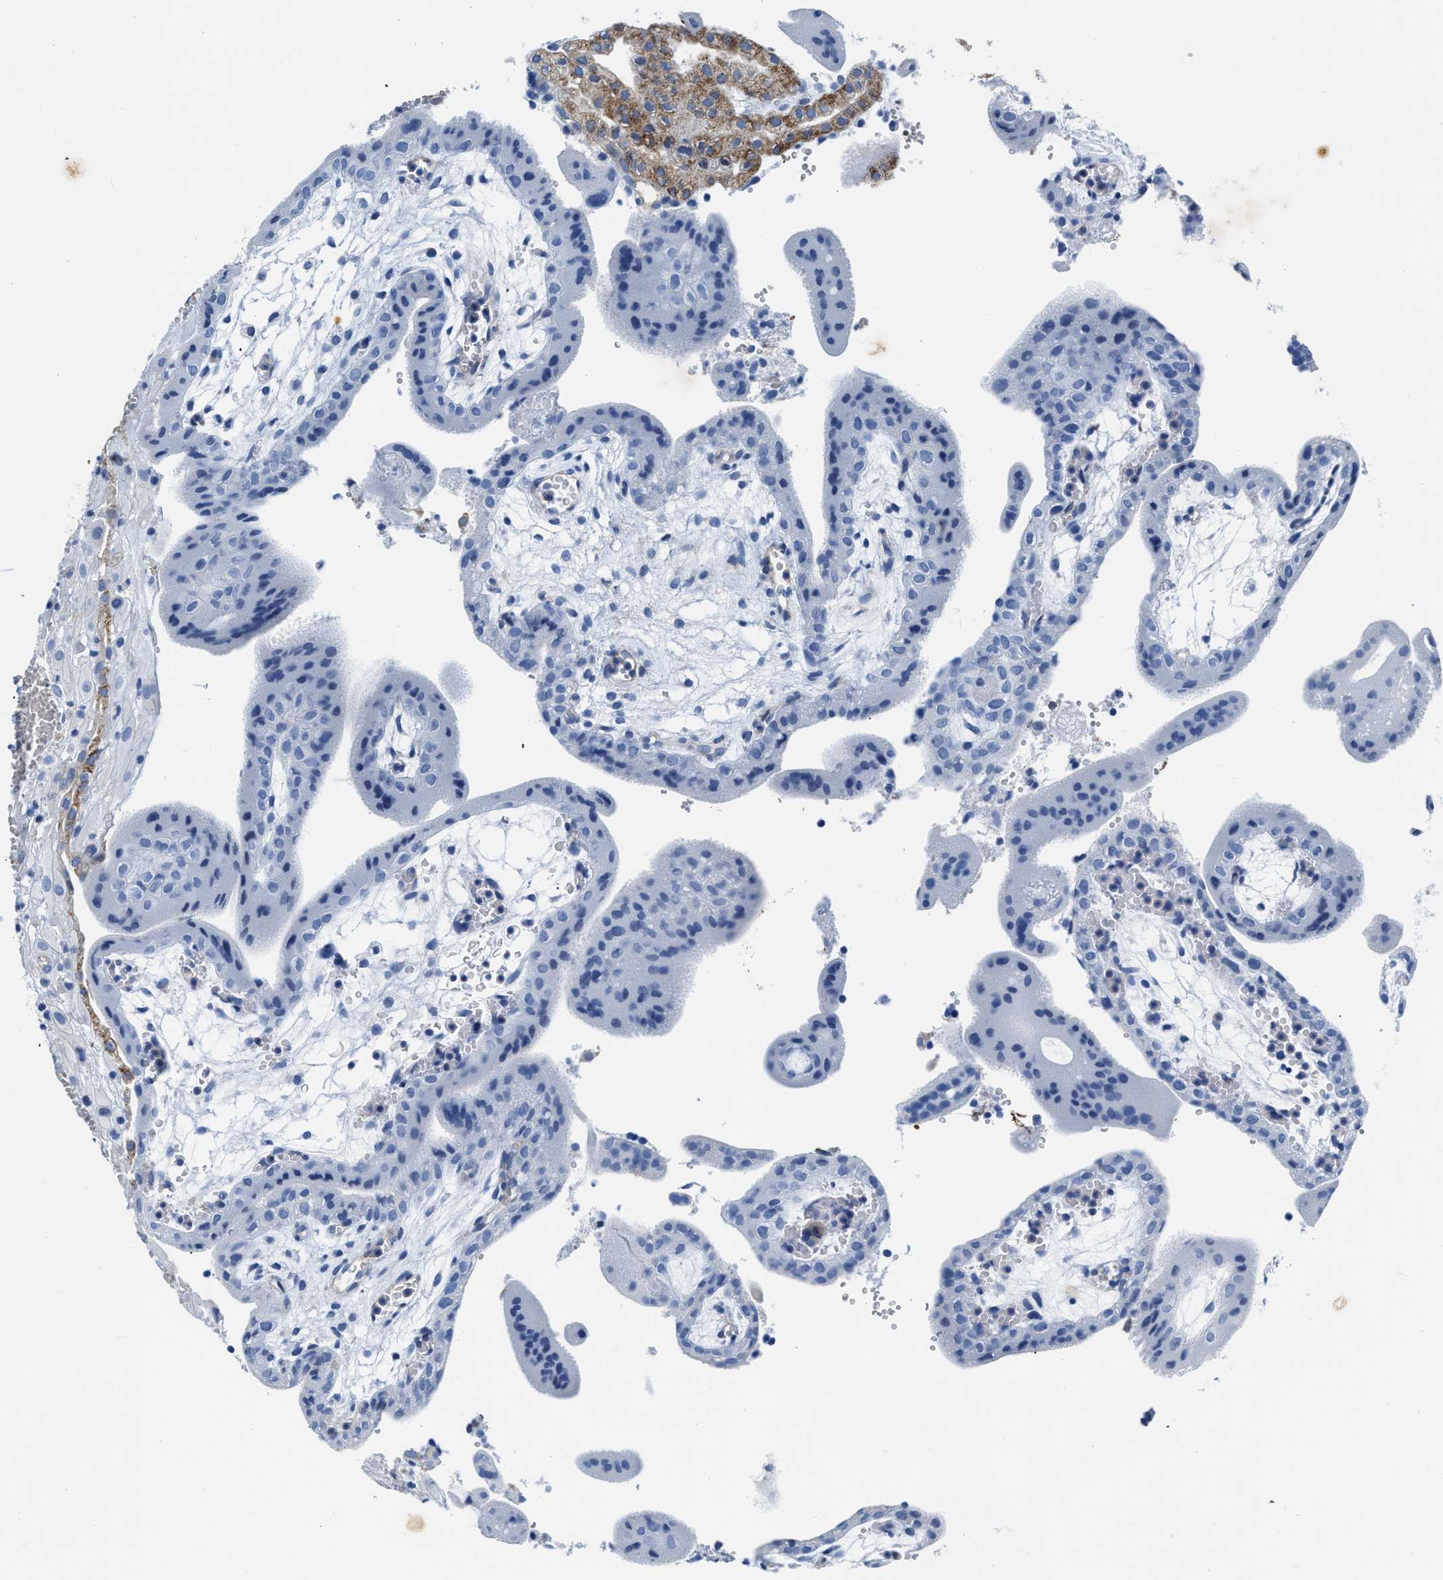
{"staining": {"intensity": "negative", "quantity": "none", "location": "none"}, "tissue": "placenta", "cell_type": "Decidual cells", "image_type": "normal", "snomed": [{"axis": "morphology", "description": "Normal tissue, NOS"}, {"axis": "topography", "description": "Placenta"}], "caption": "An immunohistochemistry photomicrograph of benign placenta is shown. There is no staining in decidual cells of placenta. The staining is performed using DAB brown chromogen with nuclei counter-stained in using hematoxylin.", "gene": "KCNMB3", "patient": {"sex": "female", "age": 18}}